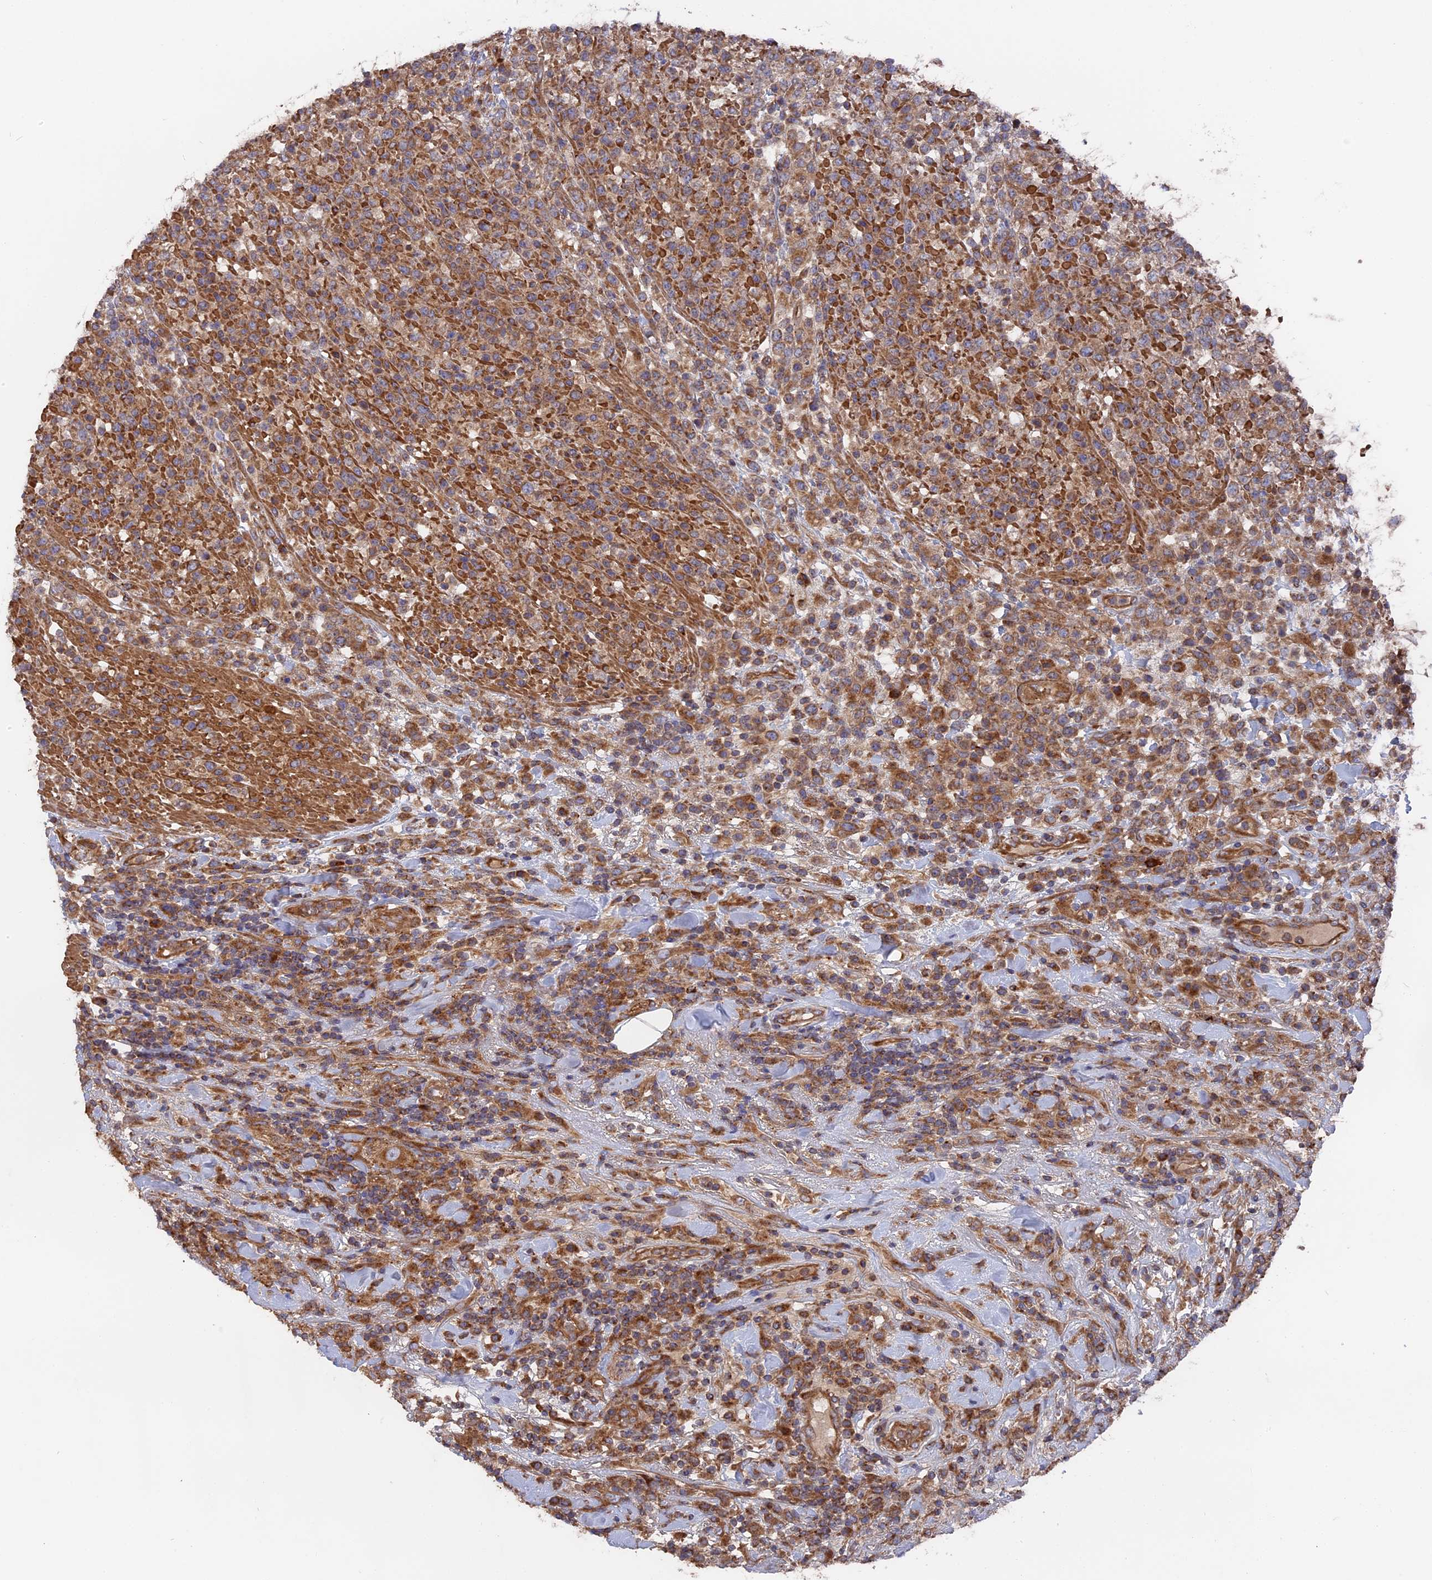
{"staining": {"intensity": "moderate", "quantity": ">75%", "location": "cytoplasmic/membranous"}, "tissue": "lymphoma", "cell_type": "Tumor cells", "image_type": "cancer", "snomed": [{"axis": "morphology", "description": "Malignant lymphoma, non-Hodgkin's type, High grade"}, {"axis": "topography", "description": "Colon"}], "caption": "Protein expression analysis of high-grade malignant lymphoma, non-Hodgkin's type reveals moderate cytoplasmic/membranous staining in approximately >75% of tumor cells. (IHC, brightfield microscopy, high magnification).", "gene": "TELO2", "patient": {"sex": "female", "age": 53}}